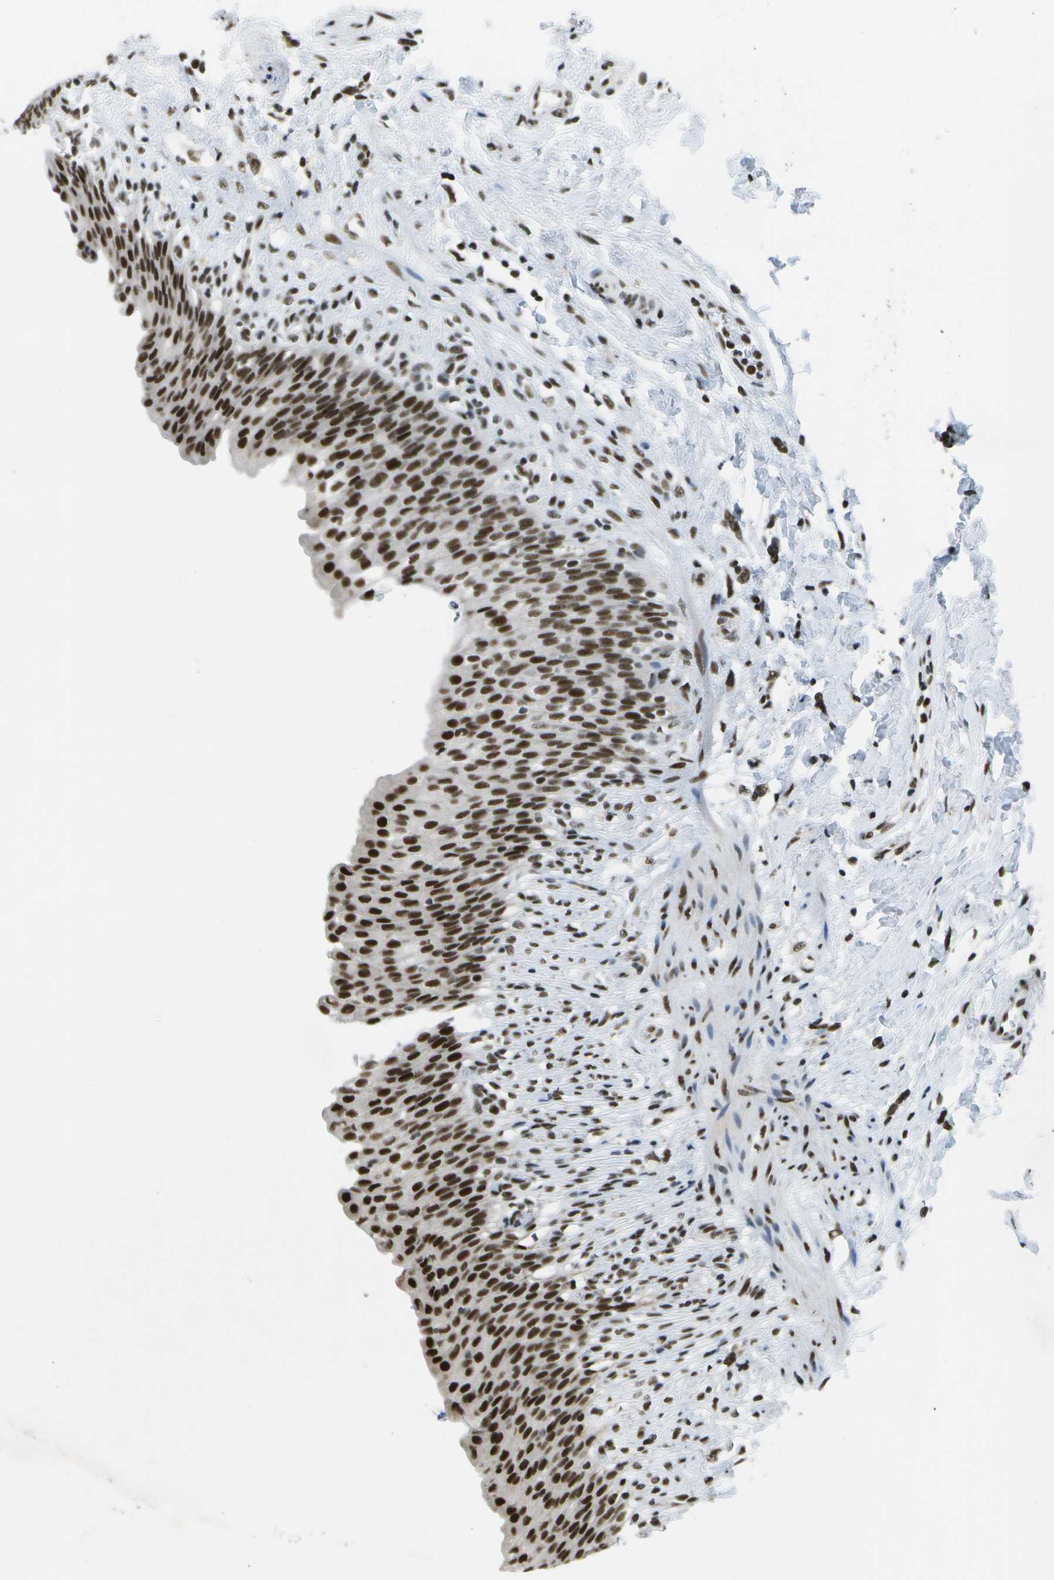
{"staining": {"intensity": "strong", "quantity": ">75%", "location": "nuclear"}, "tissue": "urinary bladder", "cell_type": "Urothelial cells", "image_type": "normal", "snomed": [{"axis": "morphology", "description": "Normal tissue, NOS"}, {"axis": "topography", "description": "Urinary bladder"}], "caption": "A photomicrograph of urinary bladder stained for a protein demonstrates strong nuclear brown staining in urothelial cells.", "gene": "NSRP1", "patient": {"sex": "female", "age": 79}}